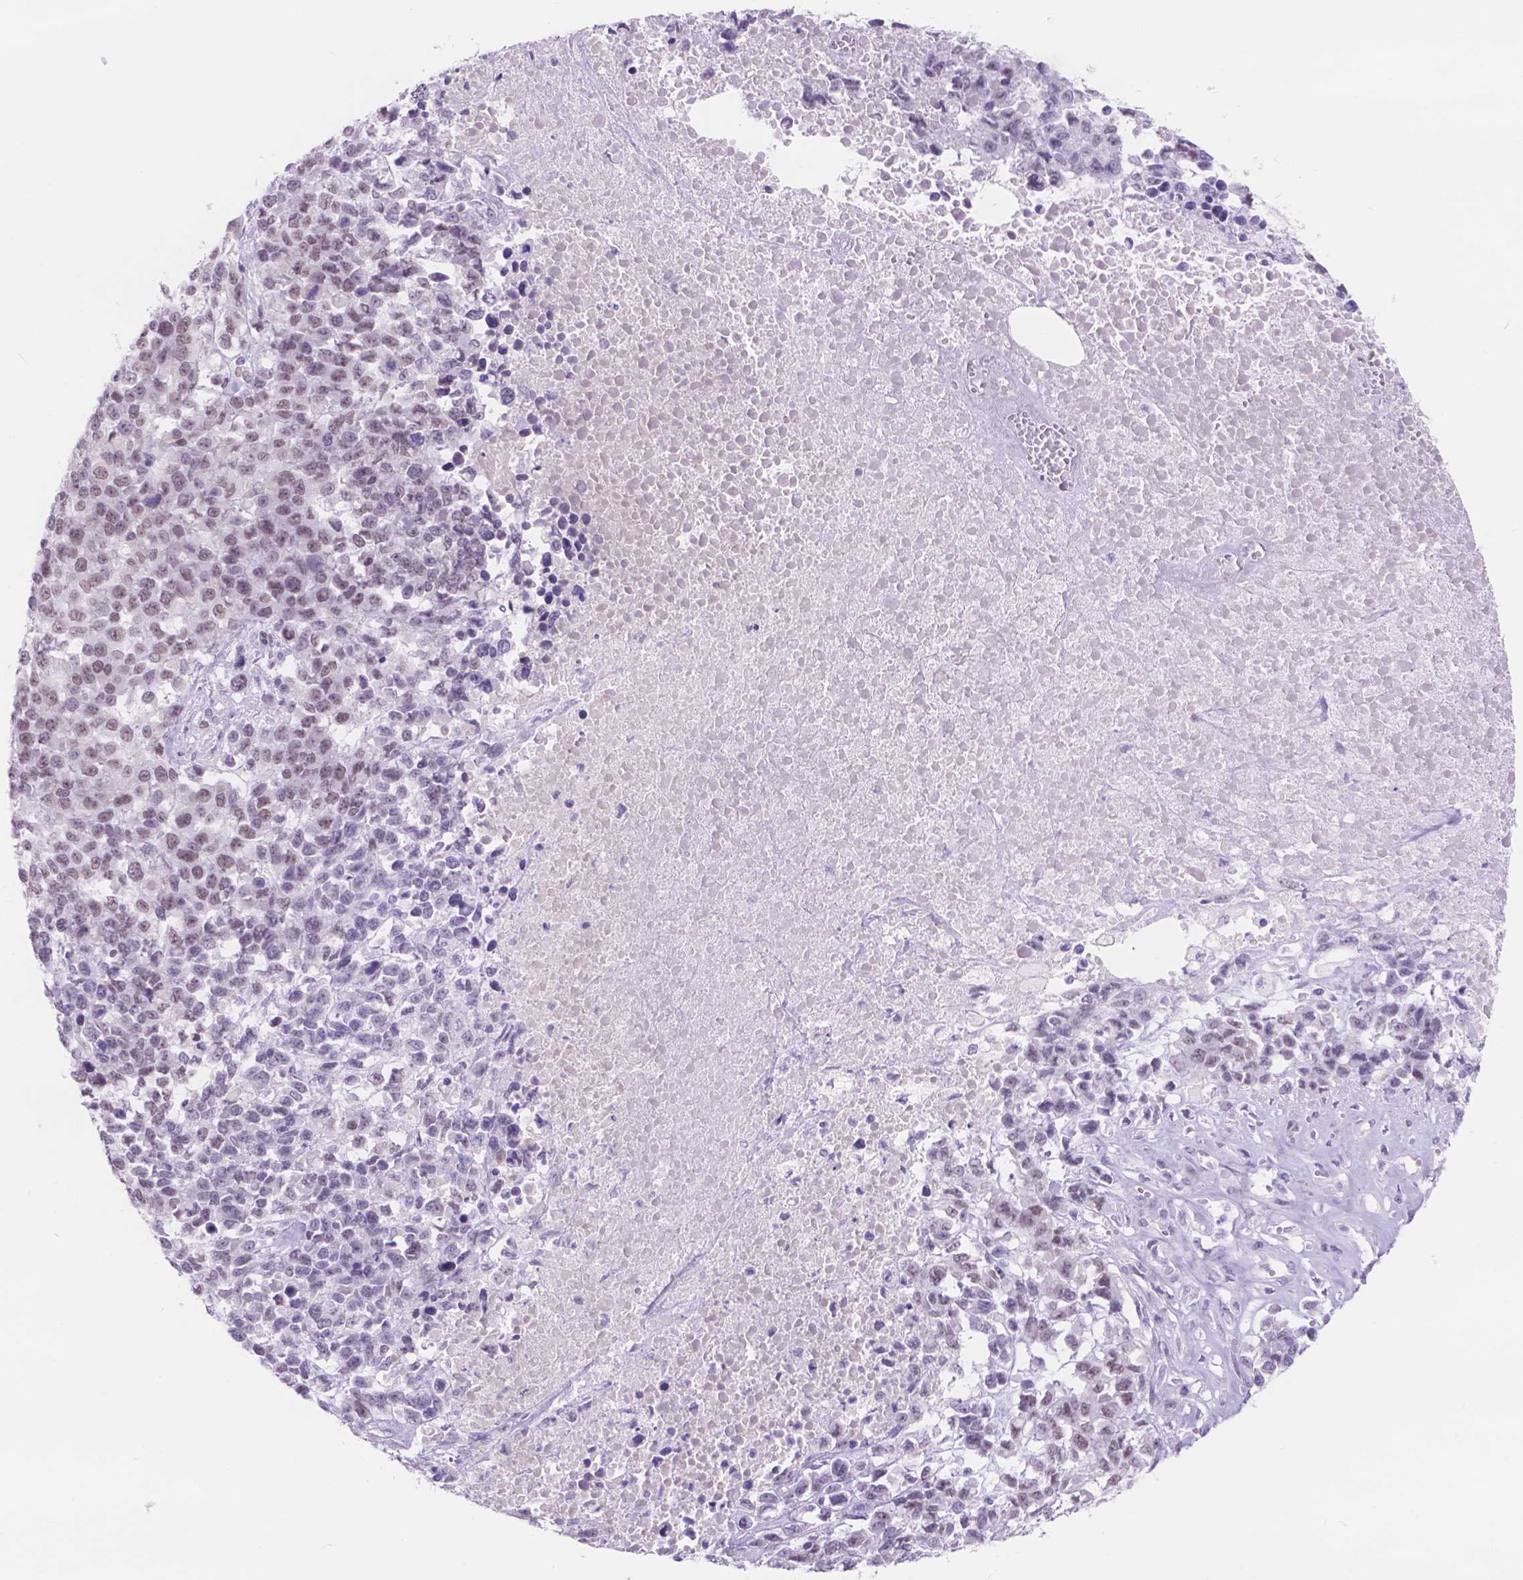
{"staining": {"intensity": "weak", "quantity": ">75%", "location": "nuclear"}, "tissue": "melanoma", "cell_type": "Tumor cells", "image_type": "cancer", "snomed": [{"axis": "morphology", "description": "Malignant melanoma, Metastatic site"}, {"axis": "topography", "description": "Skin"}], "caption": "Approximately >75% of tumor cells in human melanoma display weak nuclear protein positivity as visualized by brown immunohistochemical staining.", "gene": "DCC", "patient": {"sex": "male", "age": 84}}